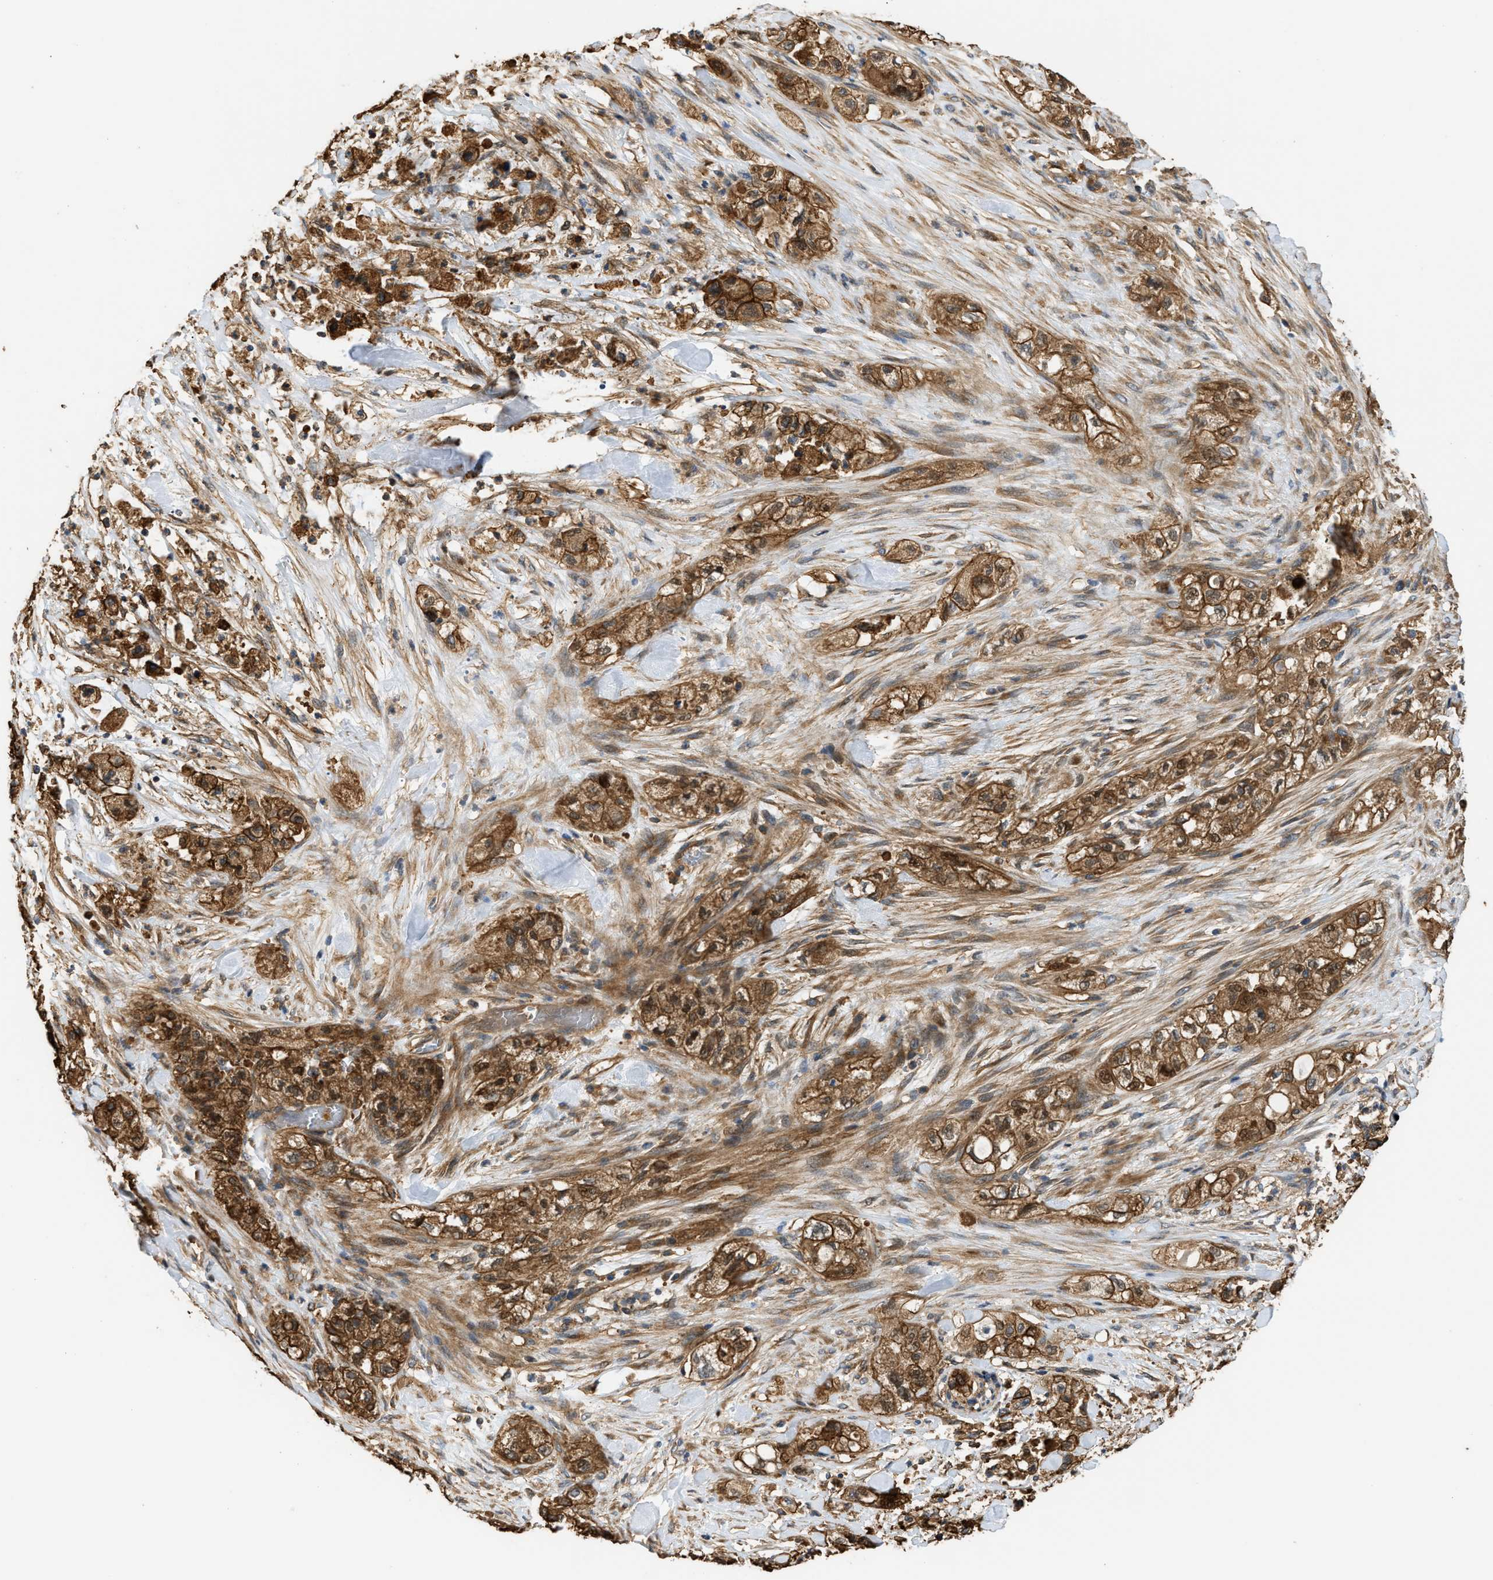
{"staining": {"intensity": "strong", "quantity": ">75%", "location": "cytoplasmic/membranous"}, "tissue": "pancreatic cancer", "cell_type": "Tumor cells", "image_type": "cancer", "snomed": [{"axis": "morphology", "description": "Adenocarcinoma, NOS"}, {"axis": "topography", "description": "Pancreas"}], "caption": "Immunohistochemical staining of adenocarcinoma (pancreatic) shows high levels of strong cytoplasmic/membranous positivity in approximately >75% of tumor cells. (DAB (3,3'-diaminobenzidine) = brown stain, brightfield microscopy at high magnification).", "gene": "DDHD2", "patient": {"sex": "female", "age": 78}}